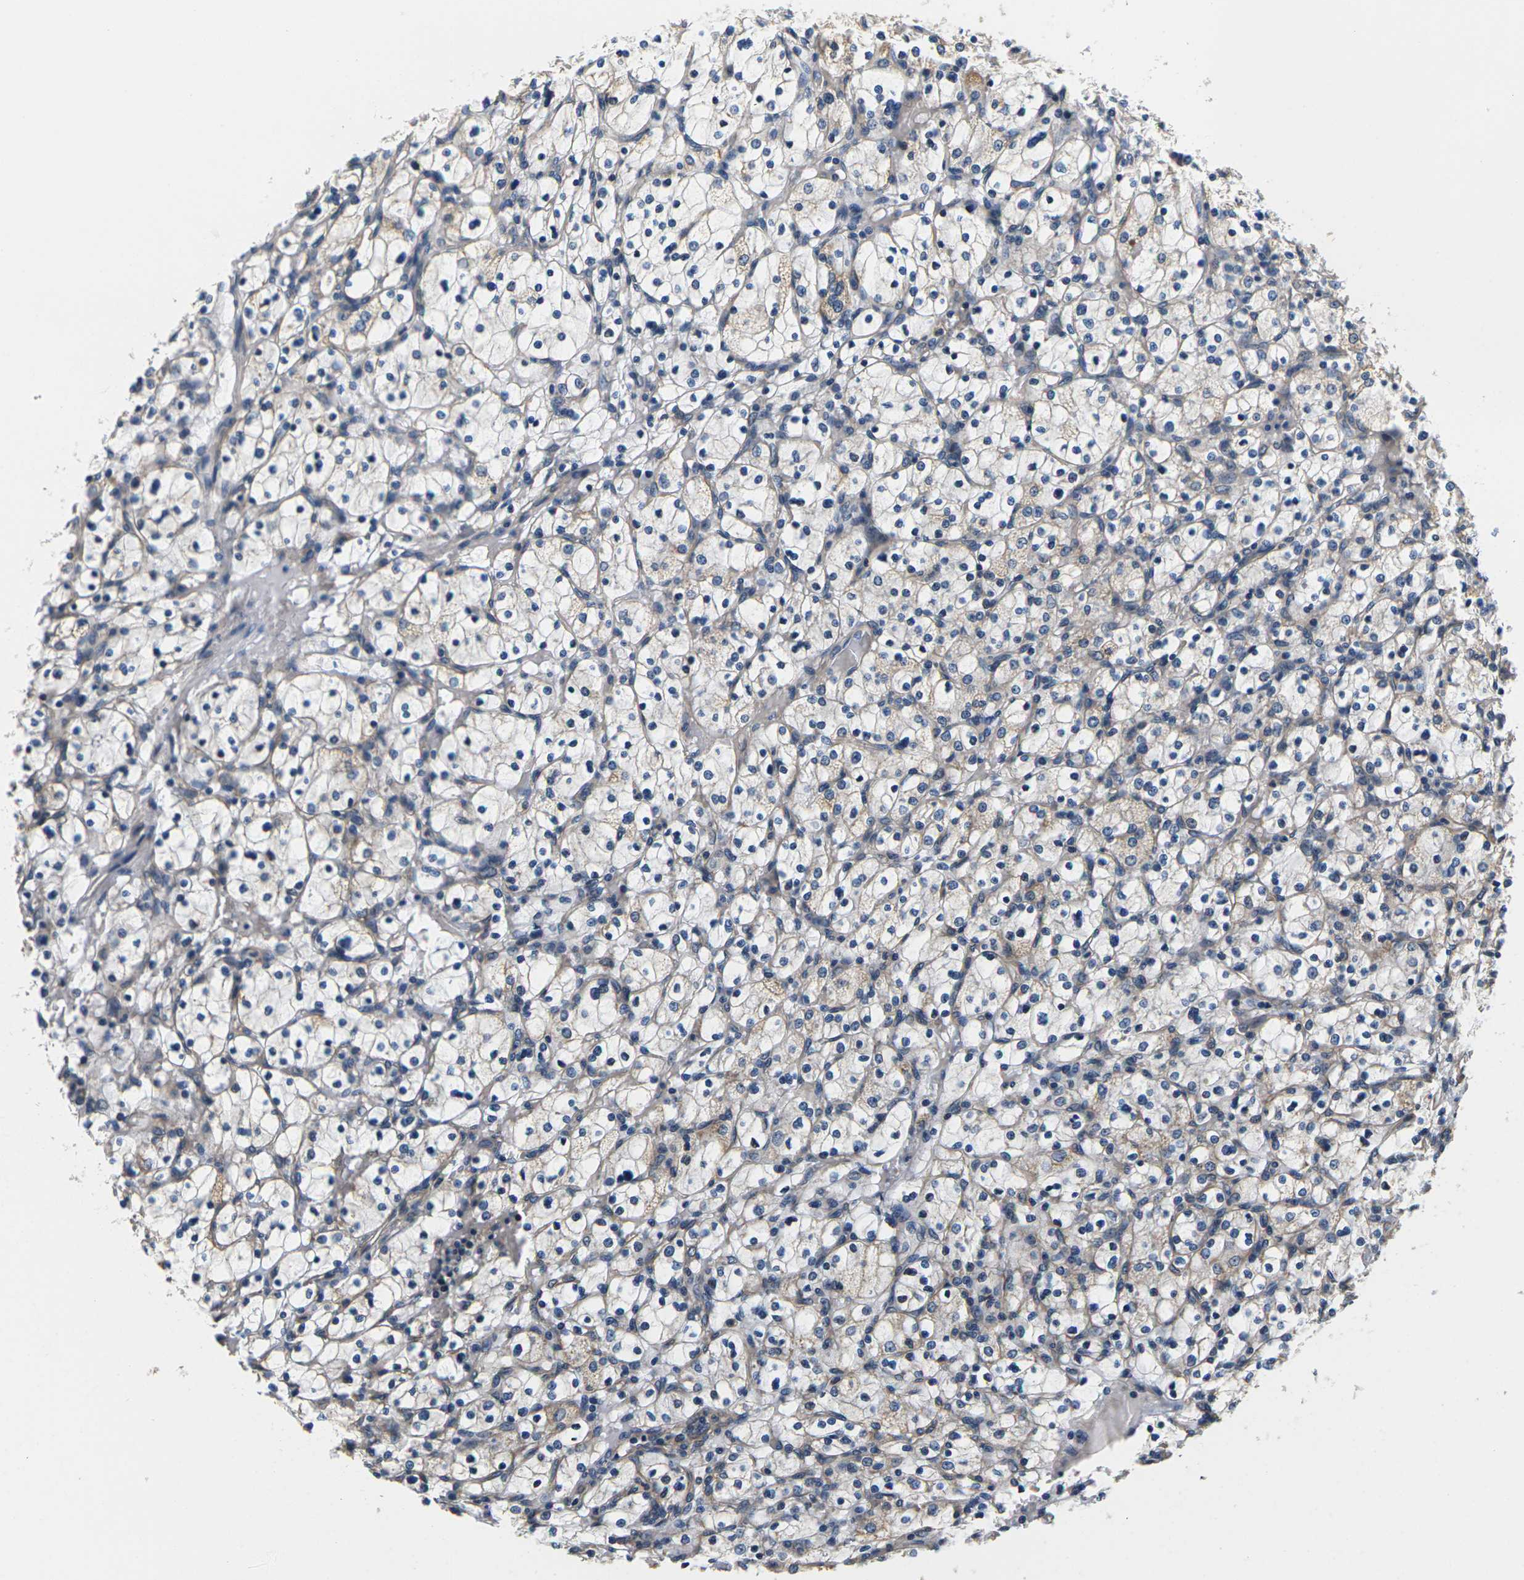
{"staining": {"intensity": "weak", "quantity": "25%-75%", "location": "cytoplasmic/membranous"}, "tissue": "renal cancer", "cell_type": "Tumor cells", "image_type": "cancer", "snomed": [{"axis": "morphology", "description": "Adenocarcinoma, NOS"}, {"axis": "topography", "description": "Kidney"}], "caption": "Human adenocarcinoma (renal) stained with a brown dye displays weak cytoplasmic/membranous positive expression in approximately 25%-75% of tumor cells.", "gene": "PCDHB4", "patient": {"sex": "female", "age": 83}}